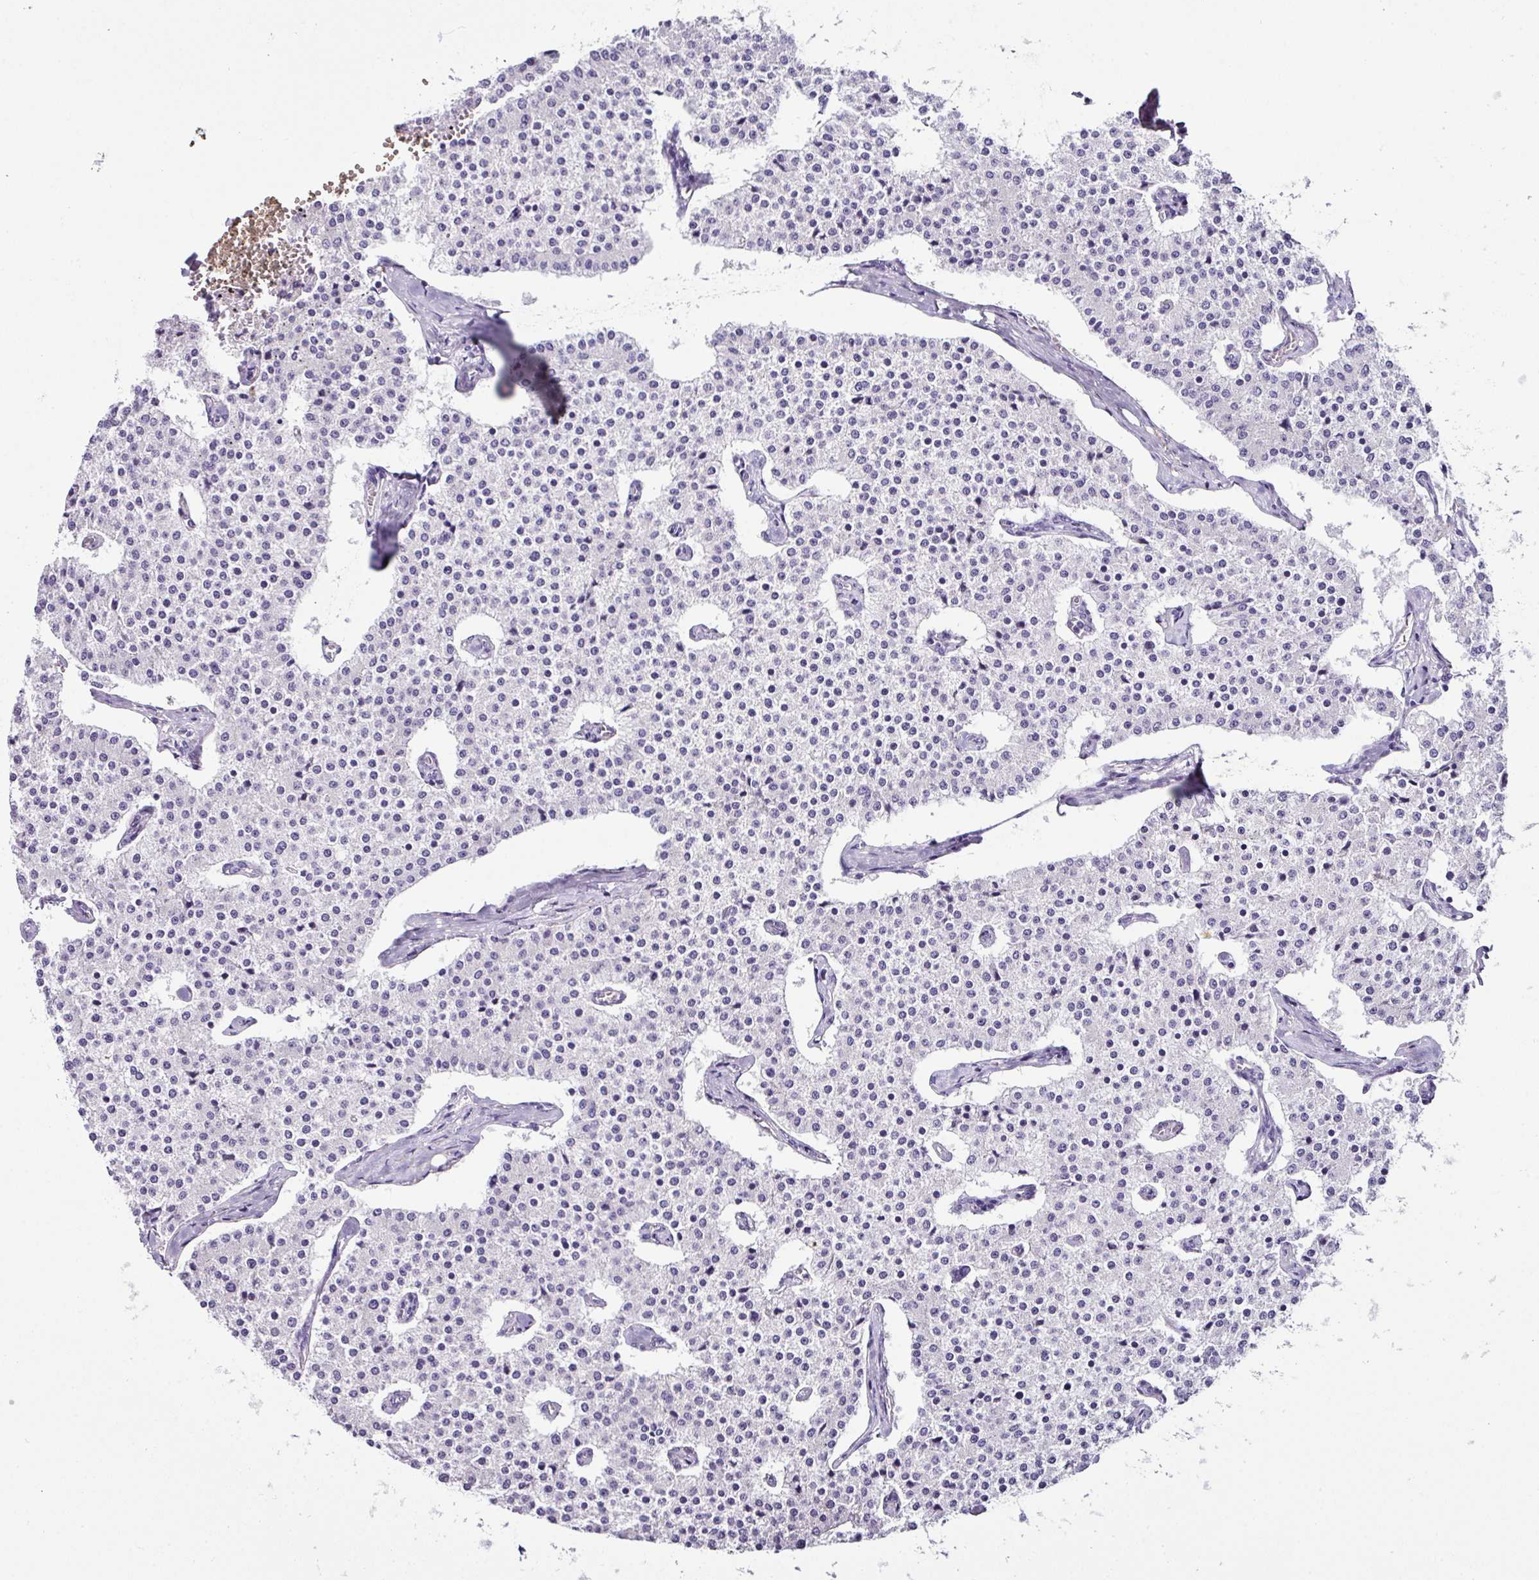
{"staining": {"intensity": "negative", "quantity": "none", "location": "none"}, "tissue": "carcinoid", "cell_type": "Tumor cells", "image_type": "cancer", "snomed": [{"axis": "morphology", "description": "Carcinoid, malignant, NOS"}, {"axis": "topography", "description": "Colon"}], "caption": "IHC micrograph of malignant carcinoid stained for a protein (brown), which reveals no staining in tumor cells. Brightfield microscopy of immunohistochemistry stained with DAB (3,3'-diaminobenzidine) (brown) and hematoxylin (blue), captured at high magnification.", "gene": "NAPSA", "patient": {"sex": "female", "age": 52}}